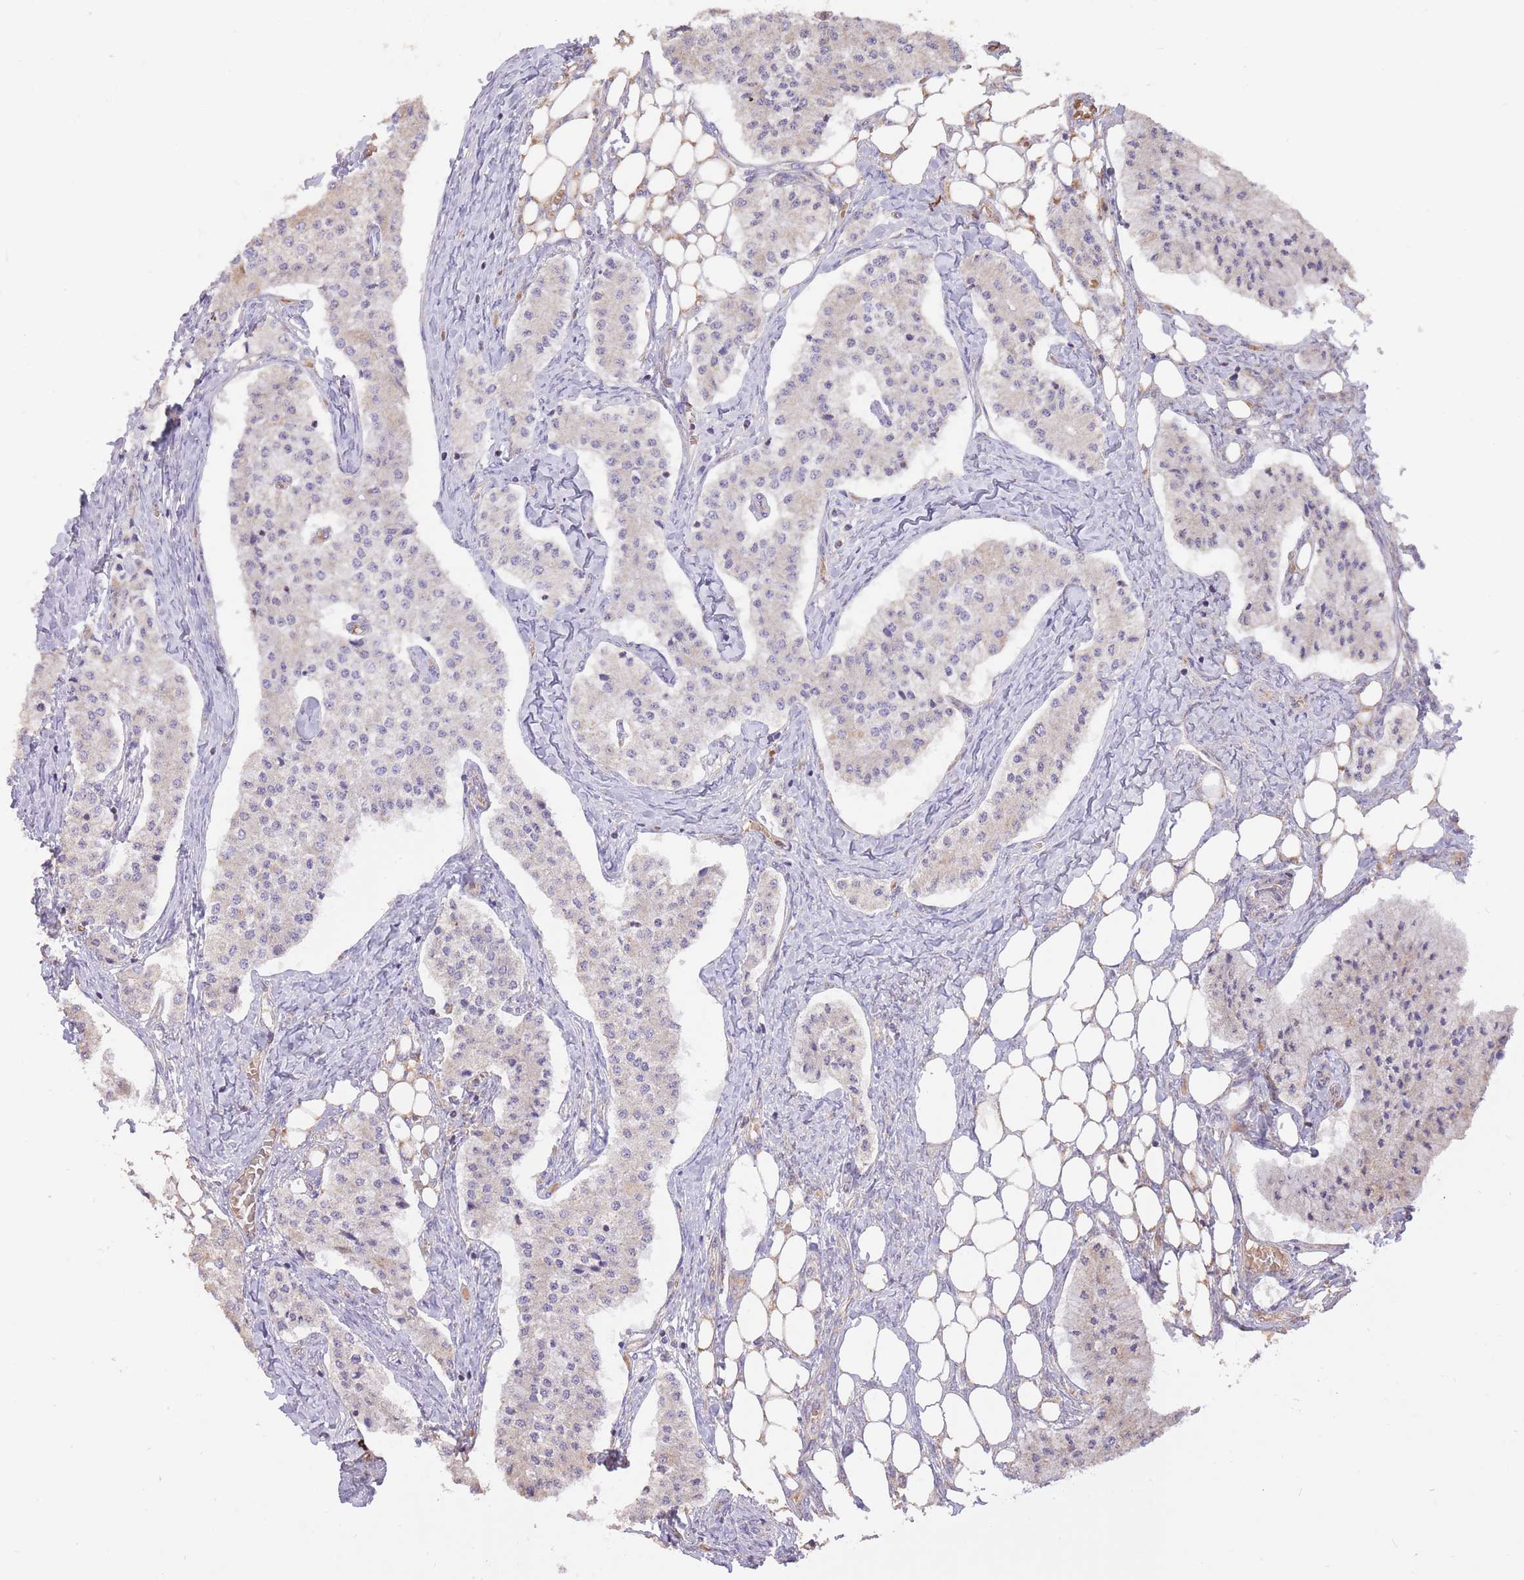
{"staining": {"intensity": "weak", "quantity": "<25%", "location": "cytoplasmic/membranous"}, "tissue": "carcinoid", "cell_type": "Tumor cells", "image_type": "cancer", "snomed": [{"axis": "morphology", "description": "Carcinoid, malignant, NOS"}, {"axis": "topography", "description": "Colon"}], "caption": "An IHC micrograph of carcinoid (malignant) is shown. There is no staining in tumor cells of carcinoid (malignant).", "gene": "PREP", "patient": {"sex": "female", "age": 52}}